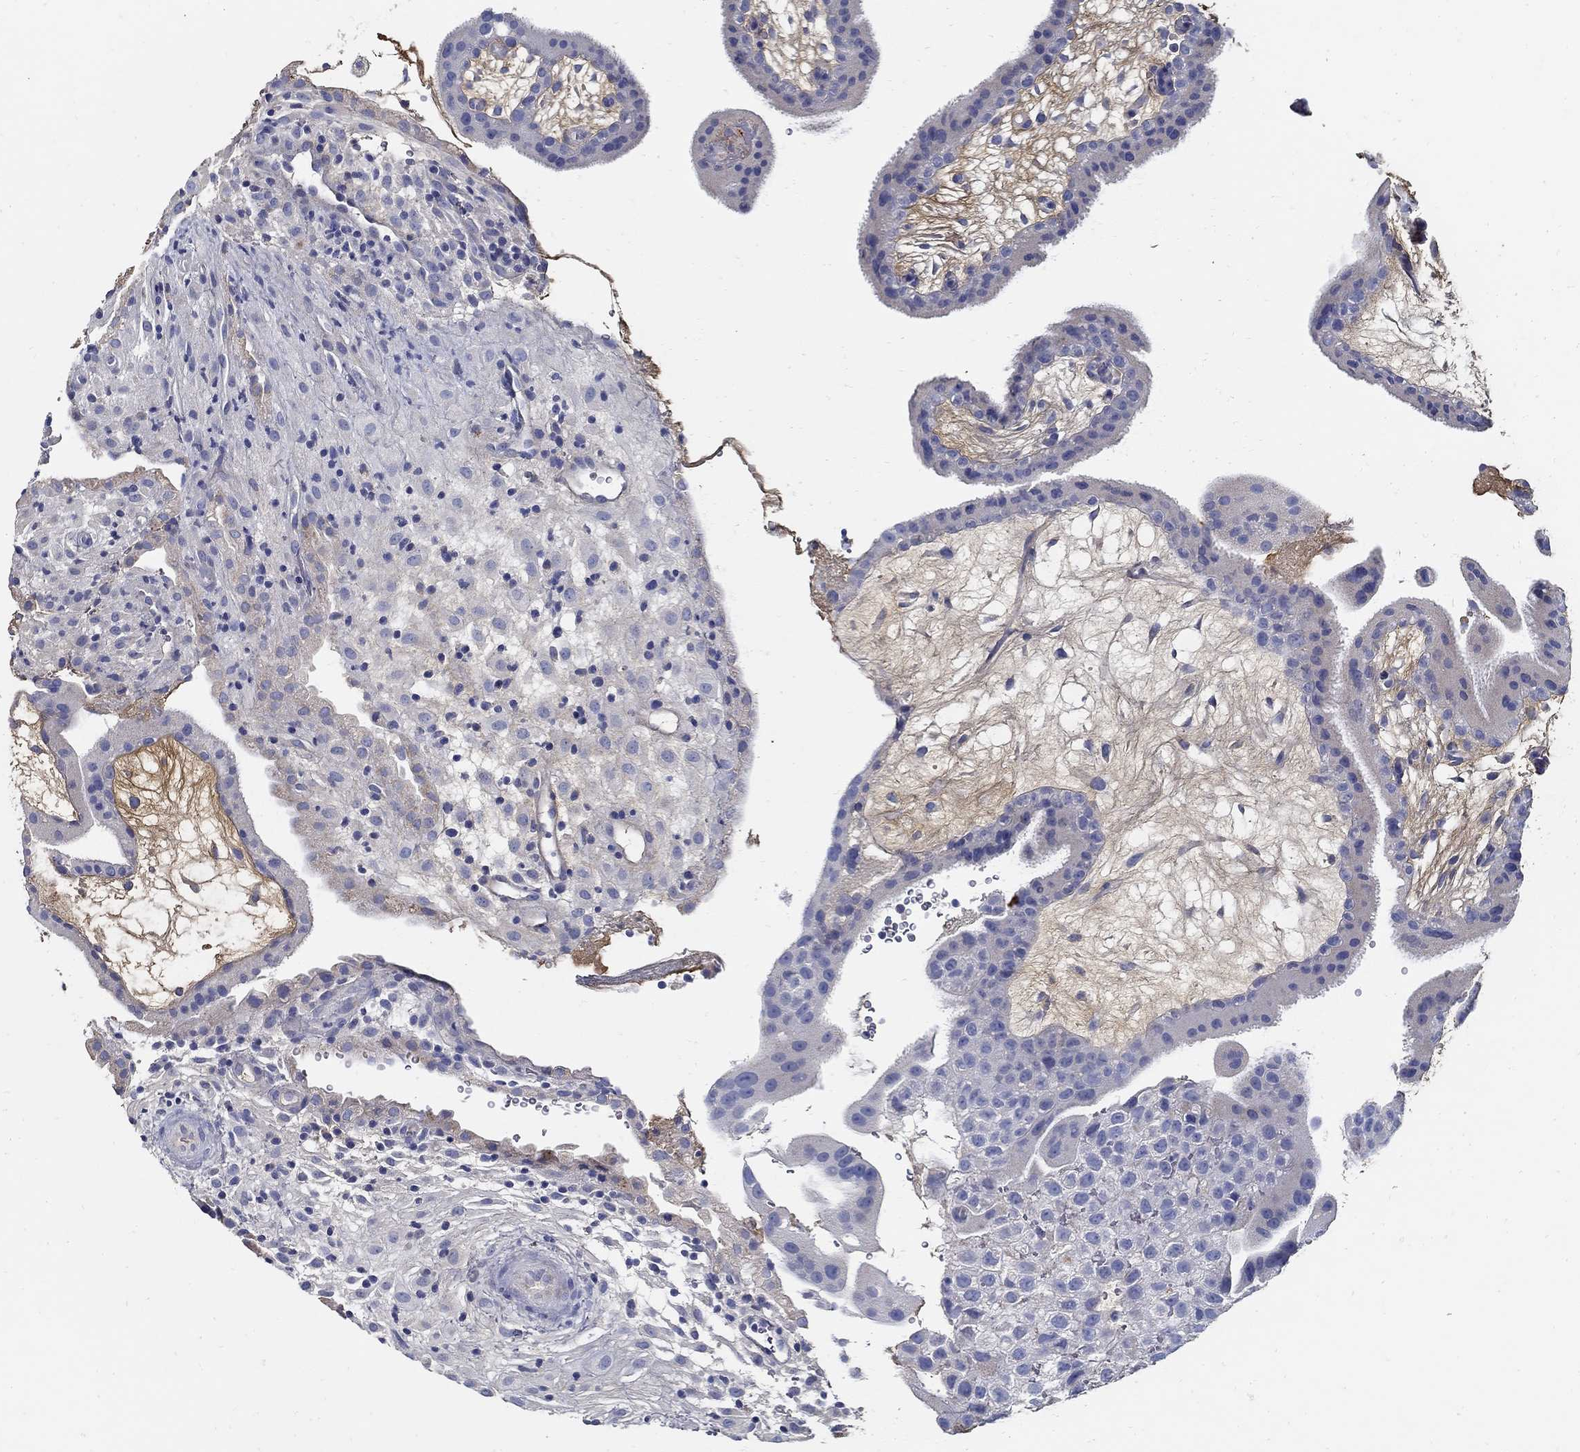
{"staining": {"intensity": "negative", "quantity": "none", "location": "none"}, "tissue": "placenta", "cell_type": "Decidual cells", "image_type": "normal", "snomed": [{"axis": "morphology", "description": "Normal tissue, NOS"}, {"axis": "topography", "description": "Placenta"}], "caption": "This is a histopathology image of immunohistochemistry staining of unremarkable placenta, which shows no expression in decidual cells. The staining was performed using DAB (3,3'-diaminobenzidine) to visualize the protein expression in brown, while the nuclei were stained in blue with hematoxylin (Magnification: 20x).", "gene": "TGFBI", "patient": {"sex": "female", "age": 19}}